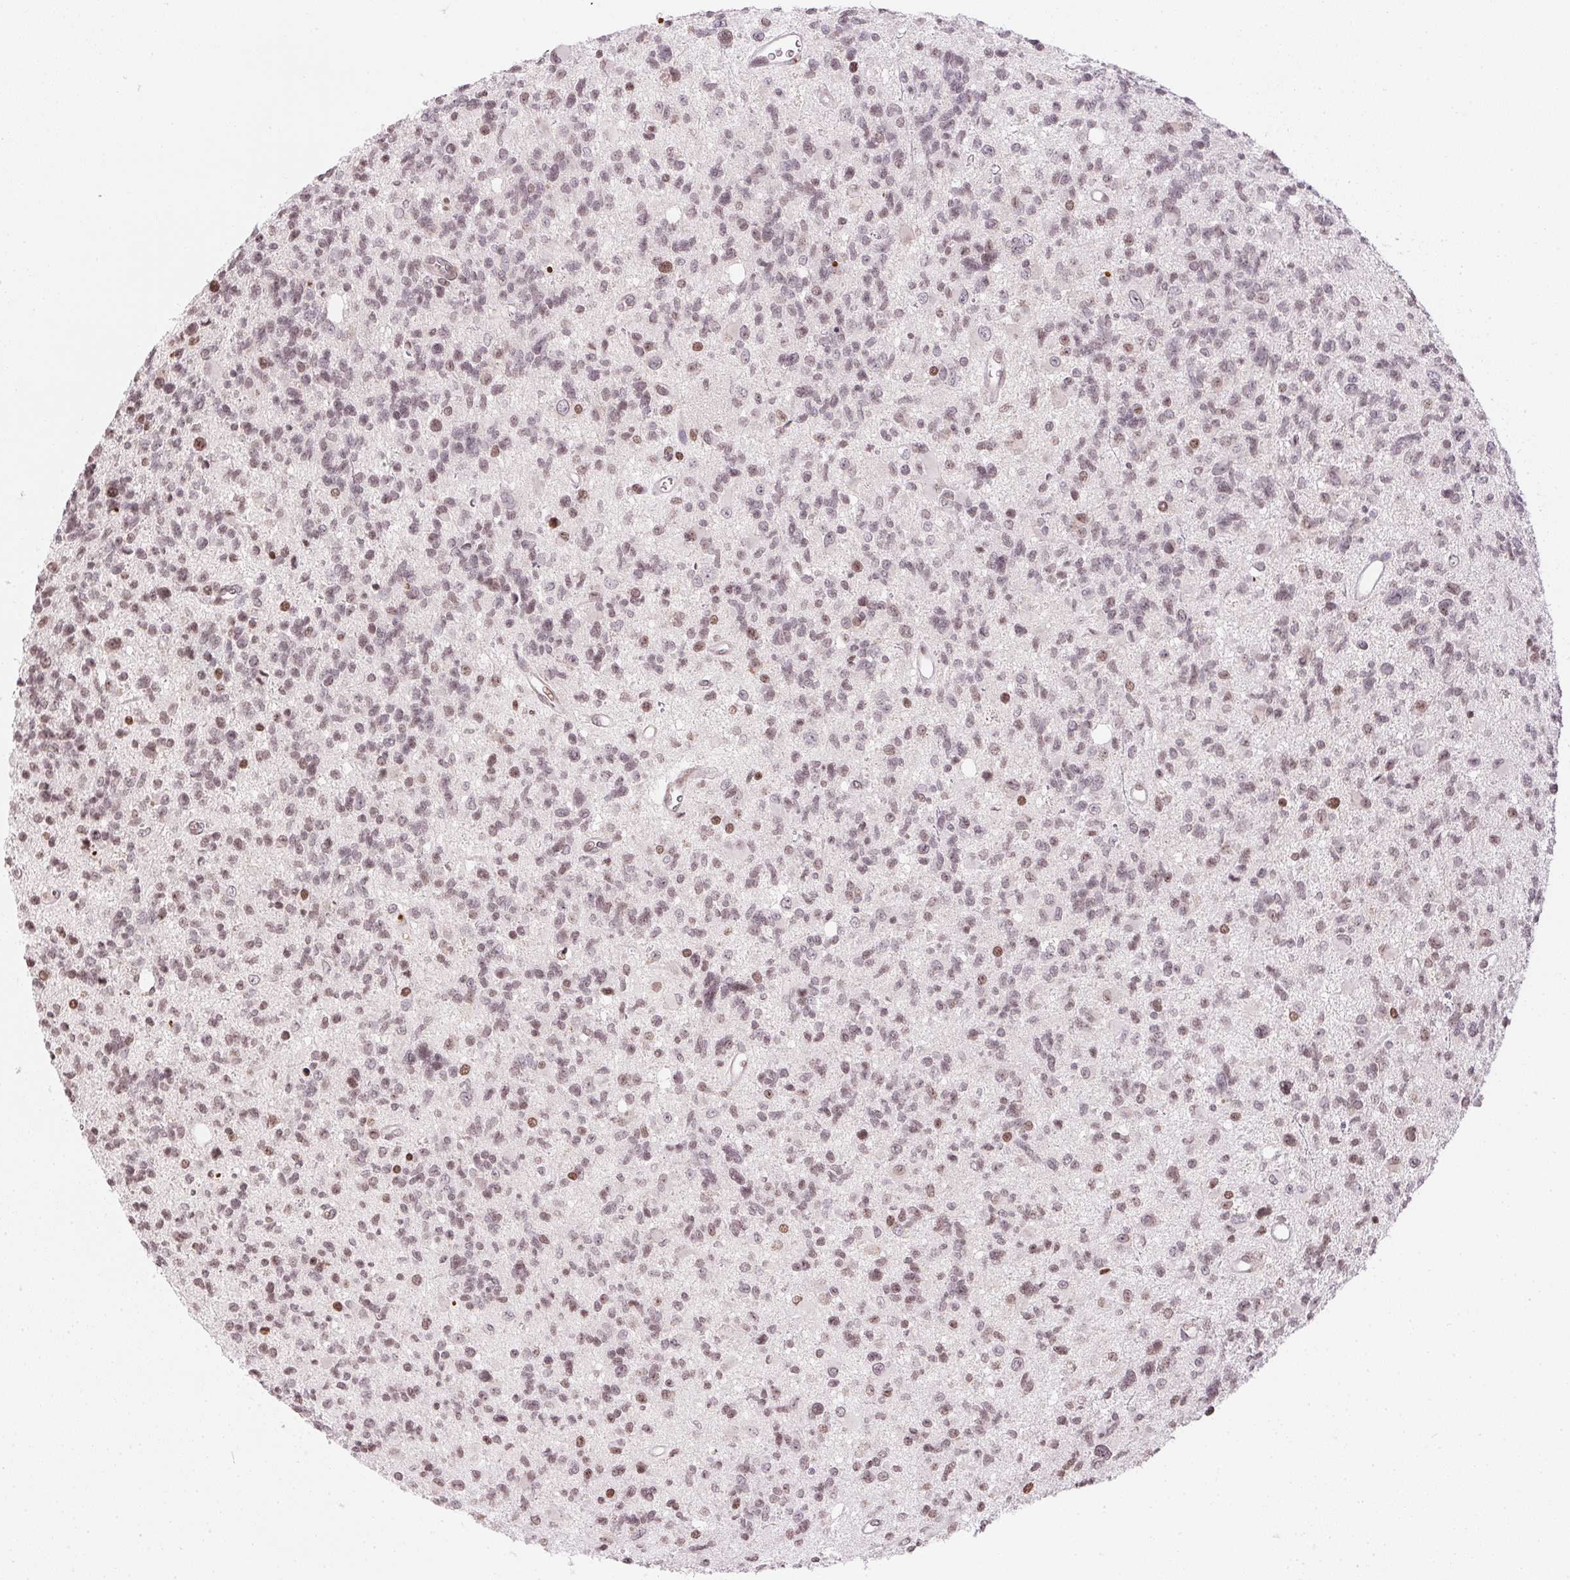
{"staining": {"intensity": "moderate", "quantity": ">75%", "location": "nuclear"}, "tissue": "glioma", "cell_type": "Tumor cells", "image_type": "cancer", "snomed": [{"axis": "morphology", "description": "Glioma, malignant, High grade"}, {"axis": "topography", "description": "Brain"}], "caption": "This is an image of immunohistochemistry (IHC) staining of malignant high-grade glioma, which shows moderate staining in the nuclear of tumor cells.", "gene": "RNF181", "patient": {"sex": "male", "age": 29}}